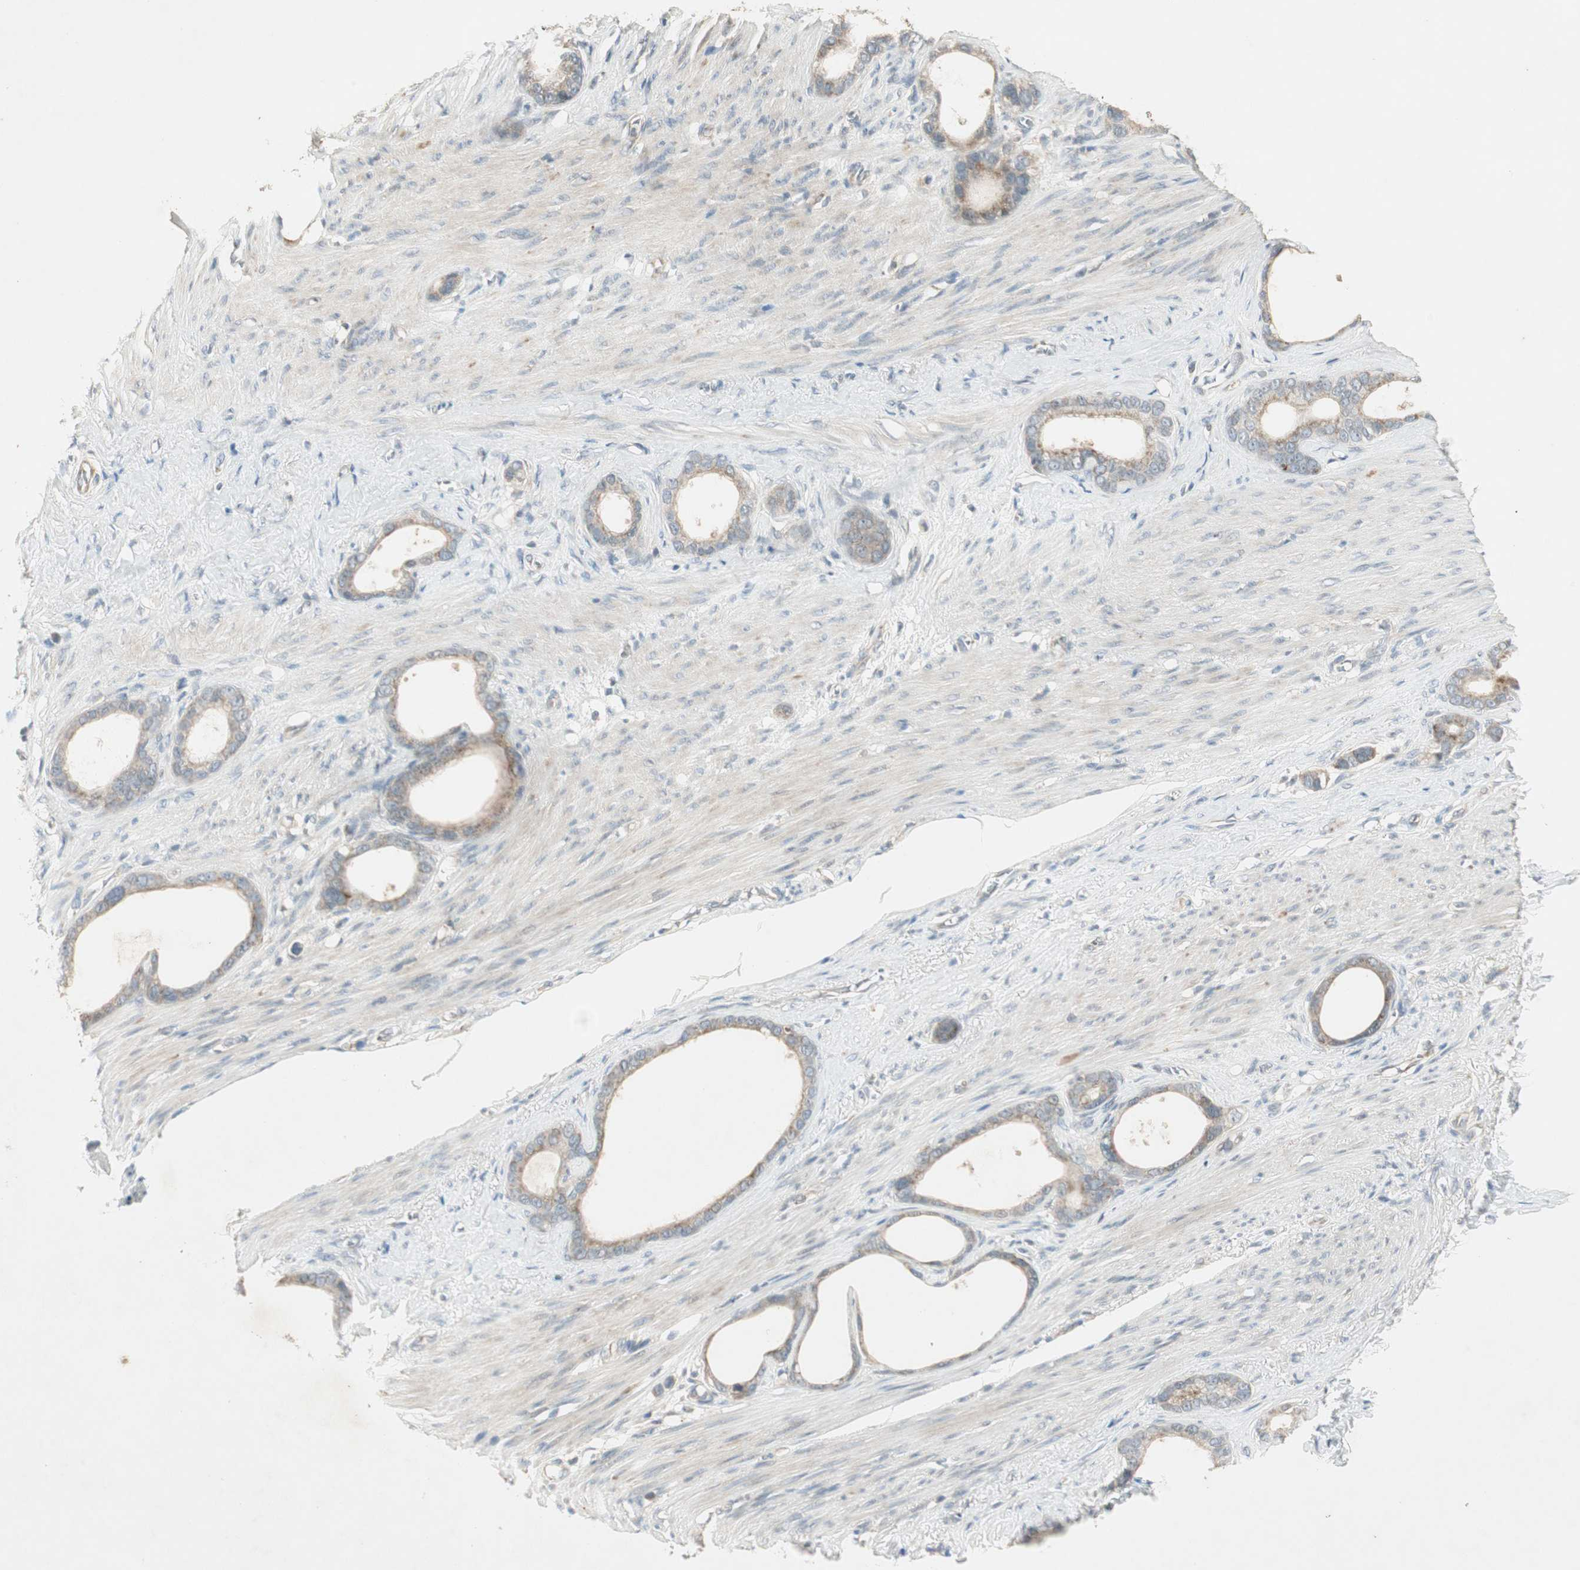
{"staining": {"intensity": "moderate", "quantity": ">75%", "location": "cytoplasmic/membranous"}, "tissue": "stomach cancer", "cell_type": "Tumor cells", "image_type": "cancer", "snomed": [{"axis": "morphology", "description": "Adenocarcinoma, NOS"}, {"axis": "topography", "description": "Stomach"}], "caption": "A high-resolution histopathology image shows IHC staining of stomach cancer (adenocarcinoma), which exhibits moderate cytoplasmic/membranous expression in about >75% of tumor cells. (DAB (3,3'-diaminobenzidine) IHC, brown staining for protein, blue staining for nuclei).", "gene": "USP2", "patient": {"sex": "female", "age": 75}}